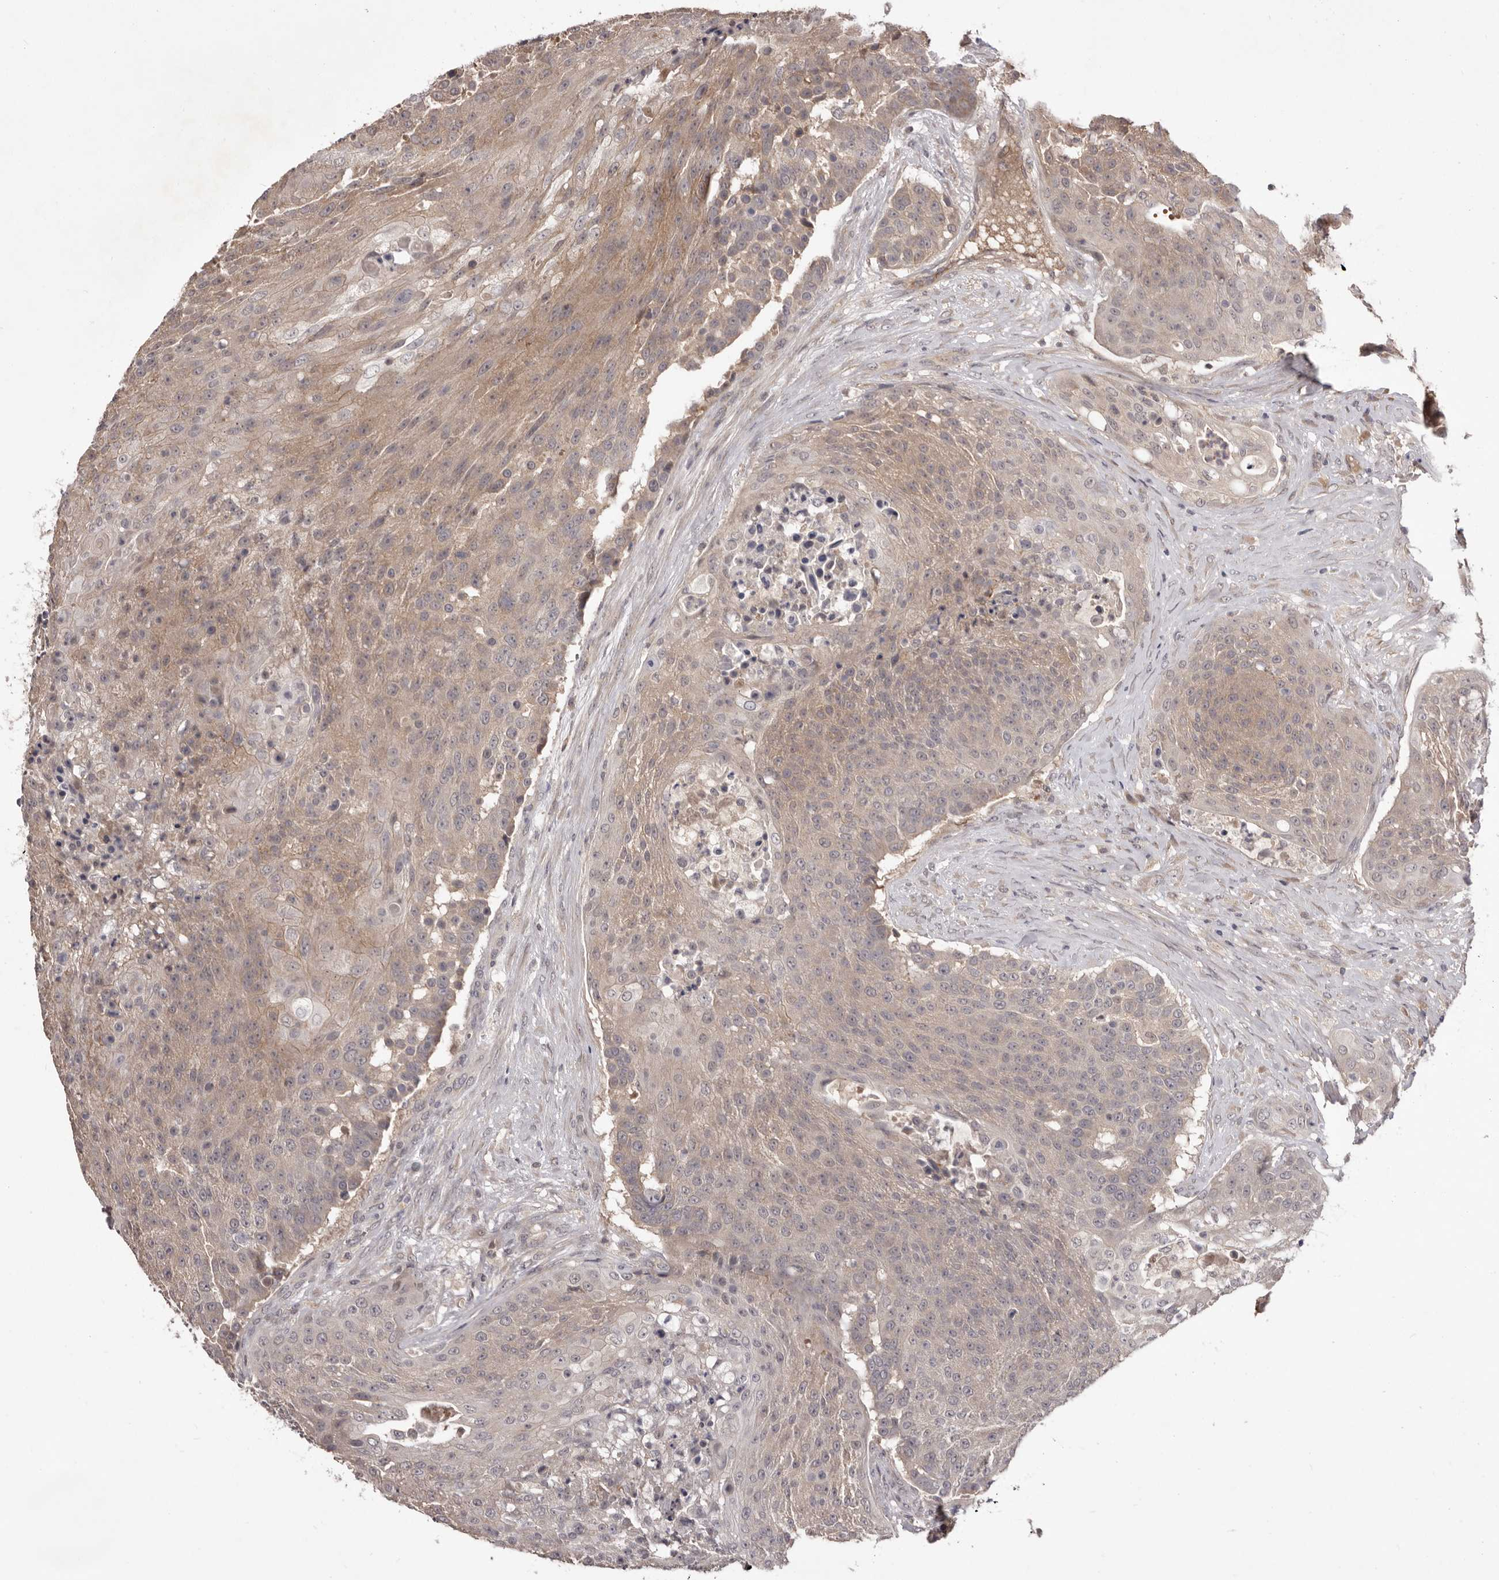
{"staining": {"intensity": "weak", "quantity": ">75%", "location": "cytoplasmic/membranous"}, "tissue": "urothelial cancer", "cell_type": "Tumor cells", "image_type": "cancer", "snomed": [{"axis": "morphology", "description": "Urothelial carcinoma, High grade"}, {"axis": "topography", "description": "Urinary bladder"}], "caption": "Urothelial cancer tissue displays weak cytoplasmic/membranous expression in approximately >75% of tumor cells", "gene": "HBS1L", "patient": {"sex": "female", "age": 63}}